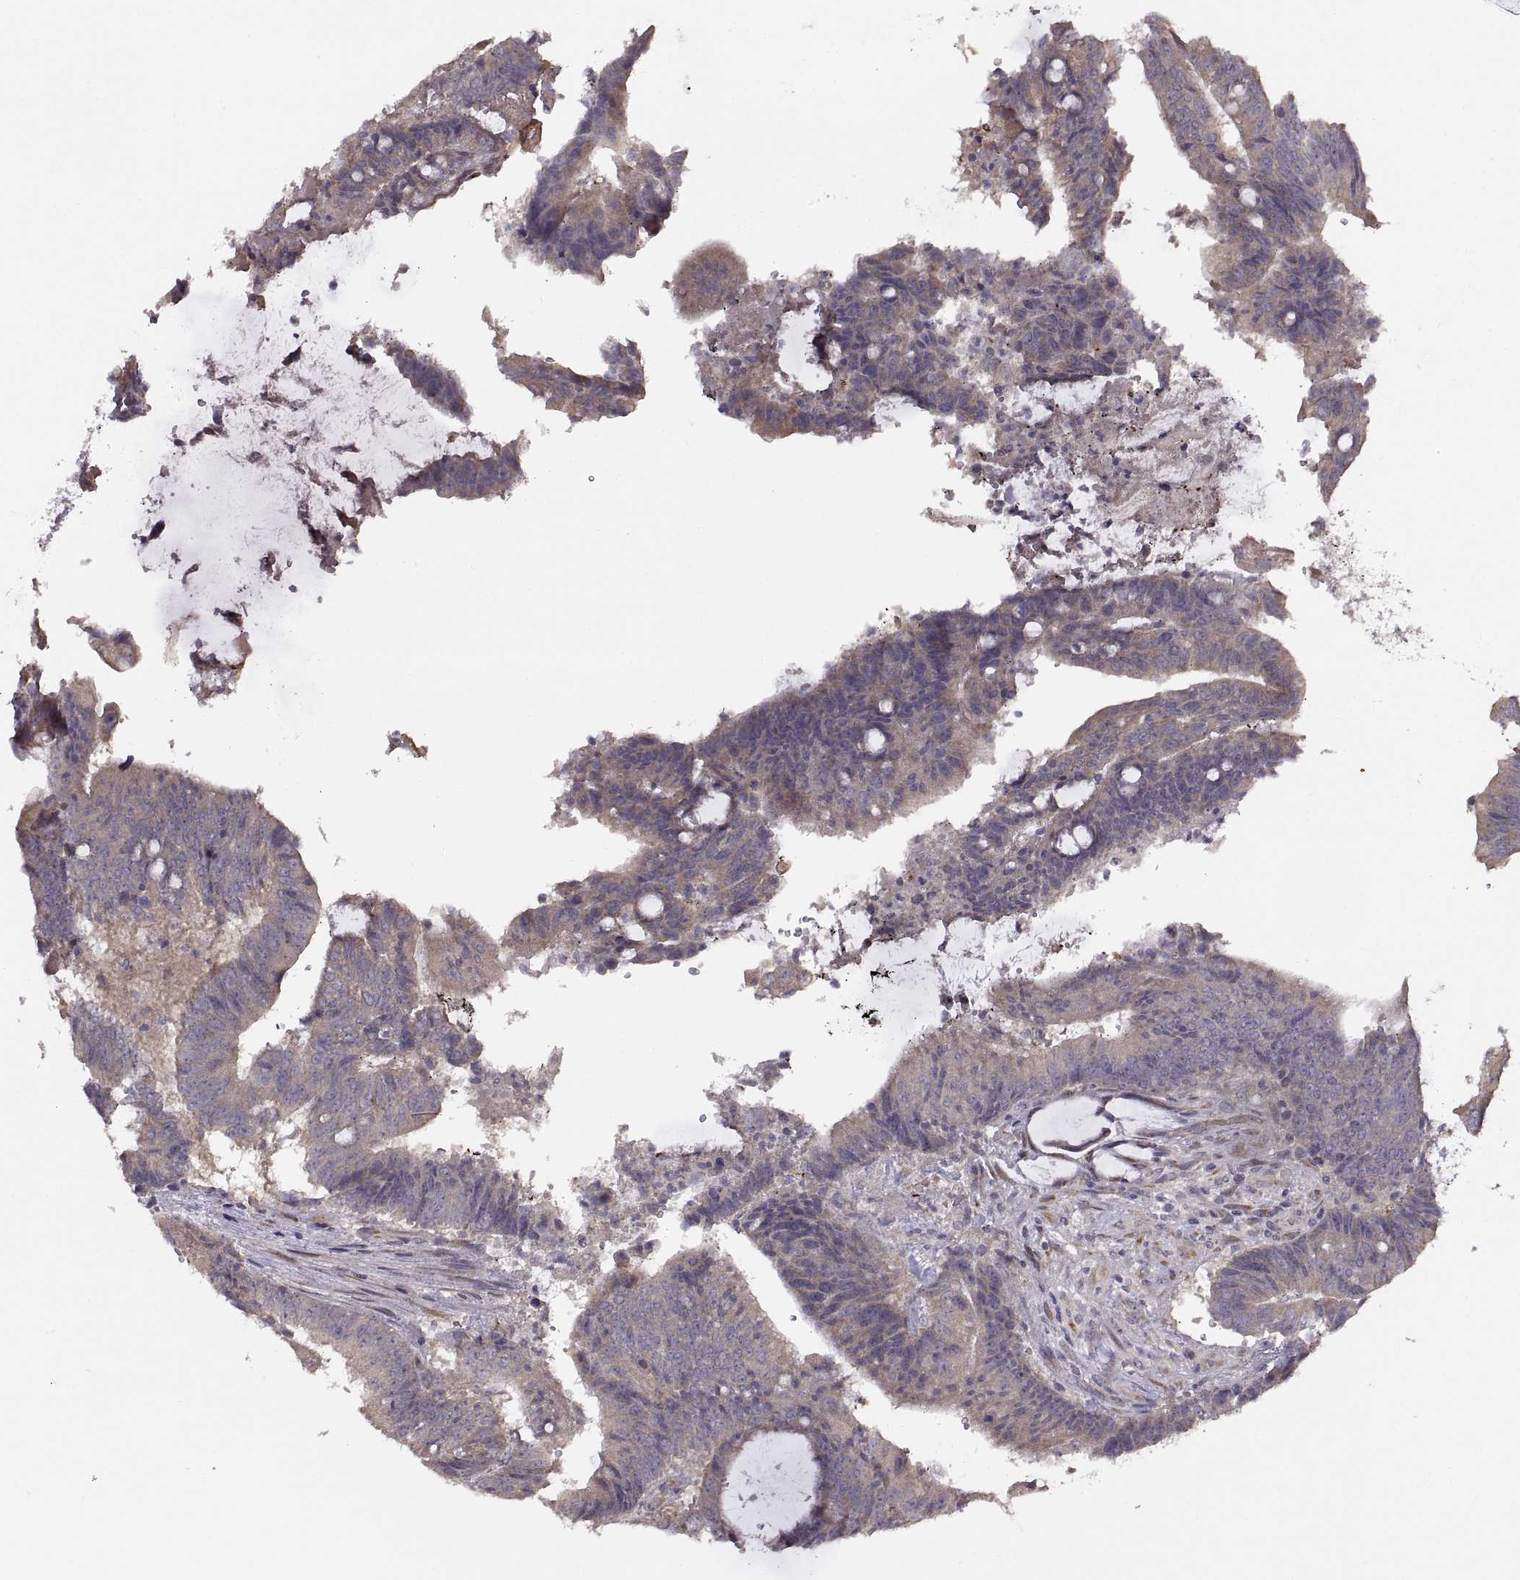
{"staining": {"intensity": "weak", "quantity": ">75%", "location": "cytoplasmic/membranous"}, "tissue": "colorectal cancer", "cell_type": "Tumor cells", "image_type": "cancer", "snomed": [{"axis": "morphology", "description": "Adenocarcinoma, NOS"}, {"axis": "topography", "description": "Colon"}], "caption": "The histopathology image exhibits staining of colorectal cancer, revealing weak cytoplasmic/membranous protein staining (brown color) within tumor cells.", "gene": "ACSBG2", "patient": {"sex": "female", "age": 43}}